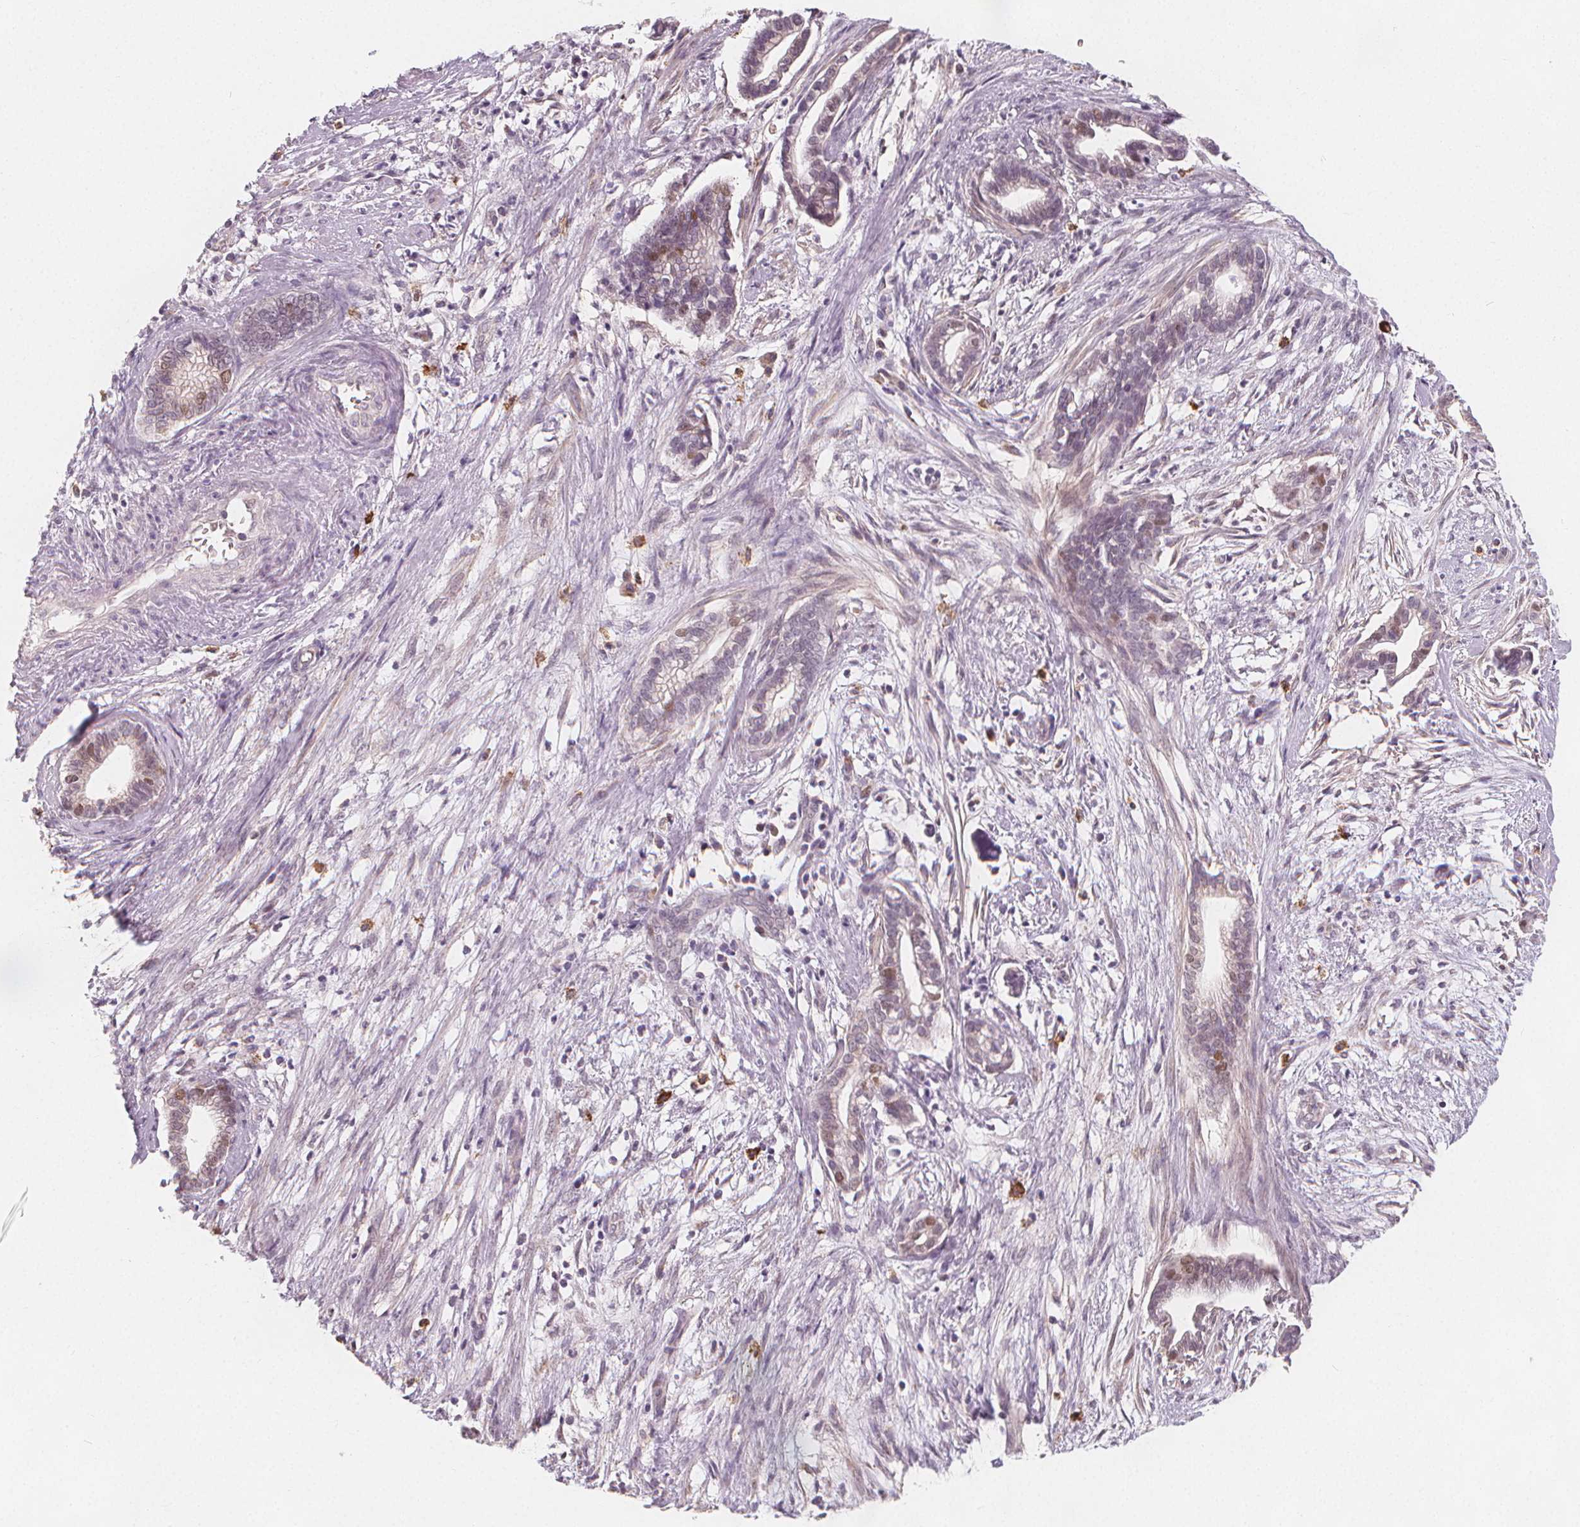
{"staining": {"intensity": "weak", "quantity": "<25%", "location": "nuclear"}, "tissue": "cervical cancer", "cell_type": "Tumor cells", "image_type": "cancer", "snomed": [{"axis": "morphology", "description": "Adenocarcinoma, NOS"}, {"axis": "topography", "description": "Cervix"}], "caption": "This is an IHC micrograph of cervical cancer. There is no expression in tumor cells.", "gene": "TIPIN", "patient": {"sex": "female", "age": 62}}